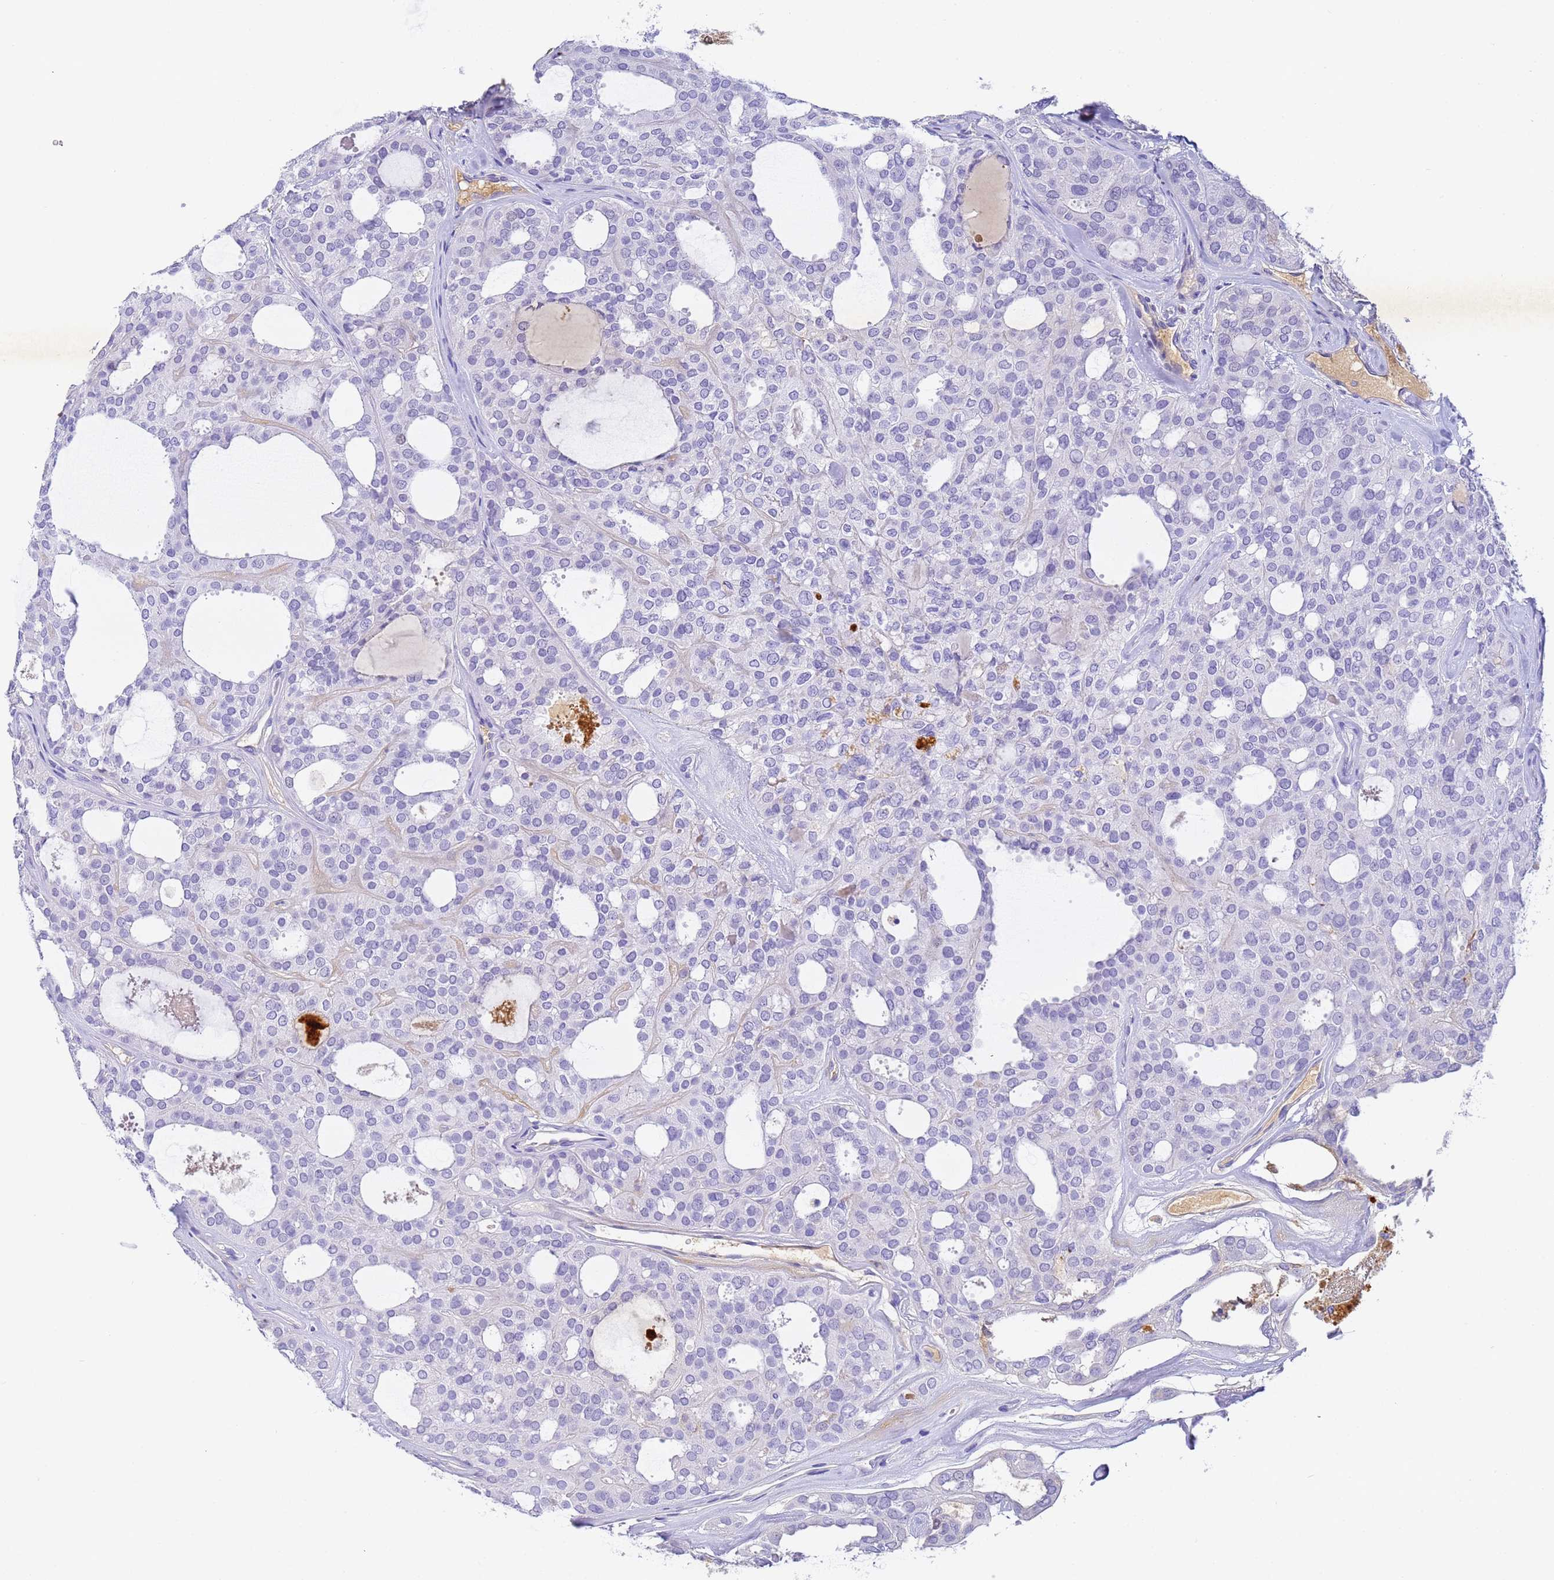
{"staining": {"intensity": "negative", "quantity": "none", "location": "none"}, "tissue": "thyroid cancer", "cell_type": "Tumor cells", "image_type": "cancer", "snomed": [{"axis": "morphology", "description": "Follicular adenoma carcinoma, NOS"}, {"axis": "topography", "description": "Thyroid gland"}], "caption": "There is no significant staining in tumor cells of thyroid follicular adenoma carcinoma. (DAB (3,3'-diaminobenzidine) immunohistochemistry, high magnification).", "gene": "CFHR2", "patient": {"sex": "male", "age": 75}}